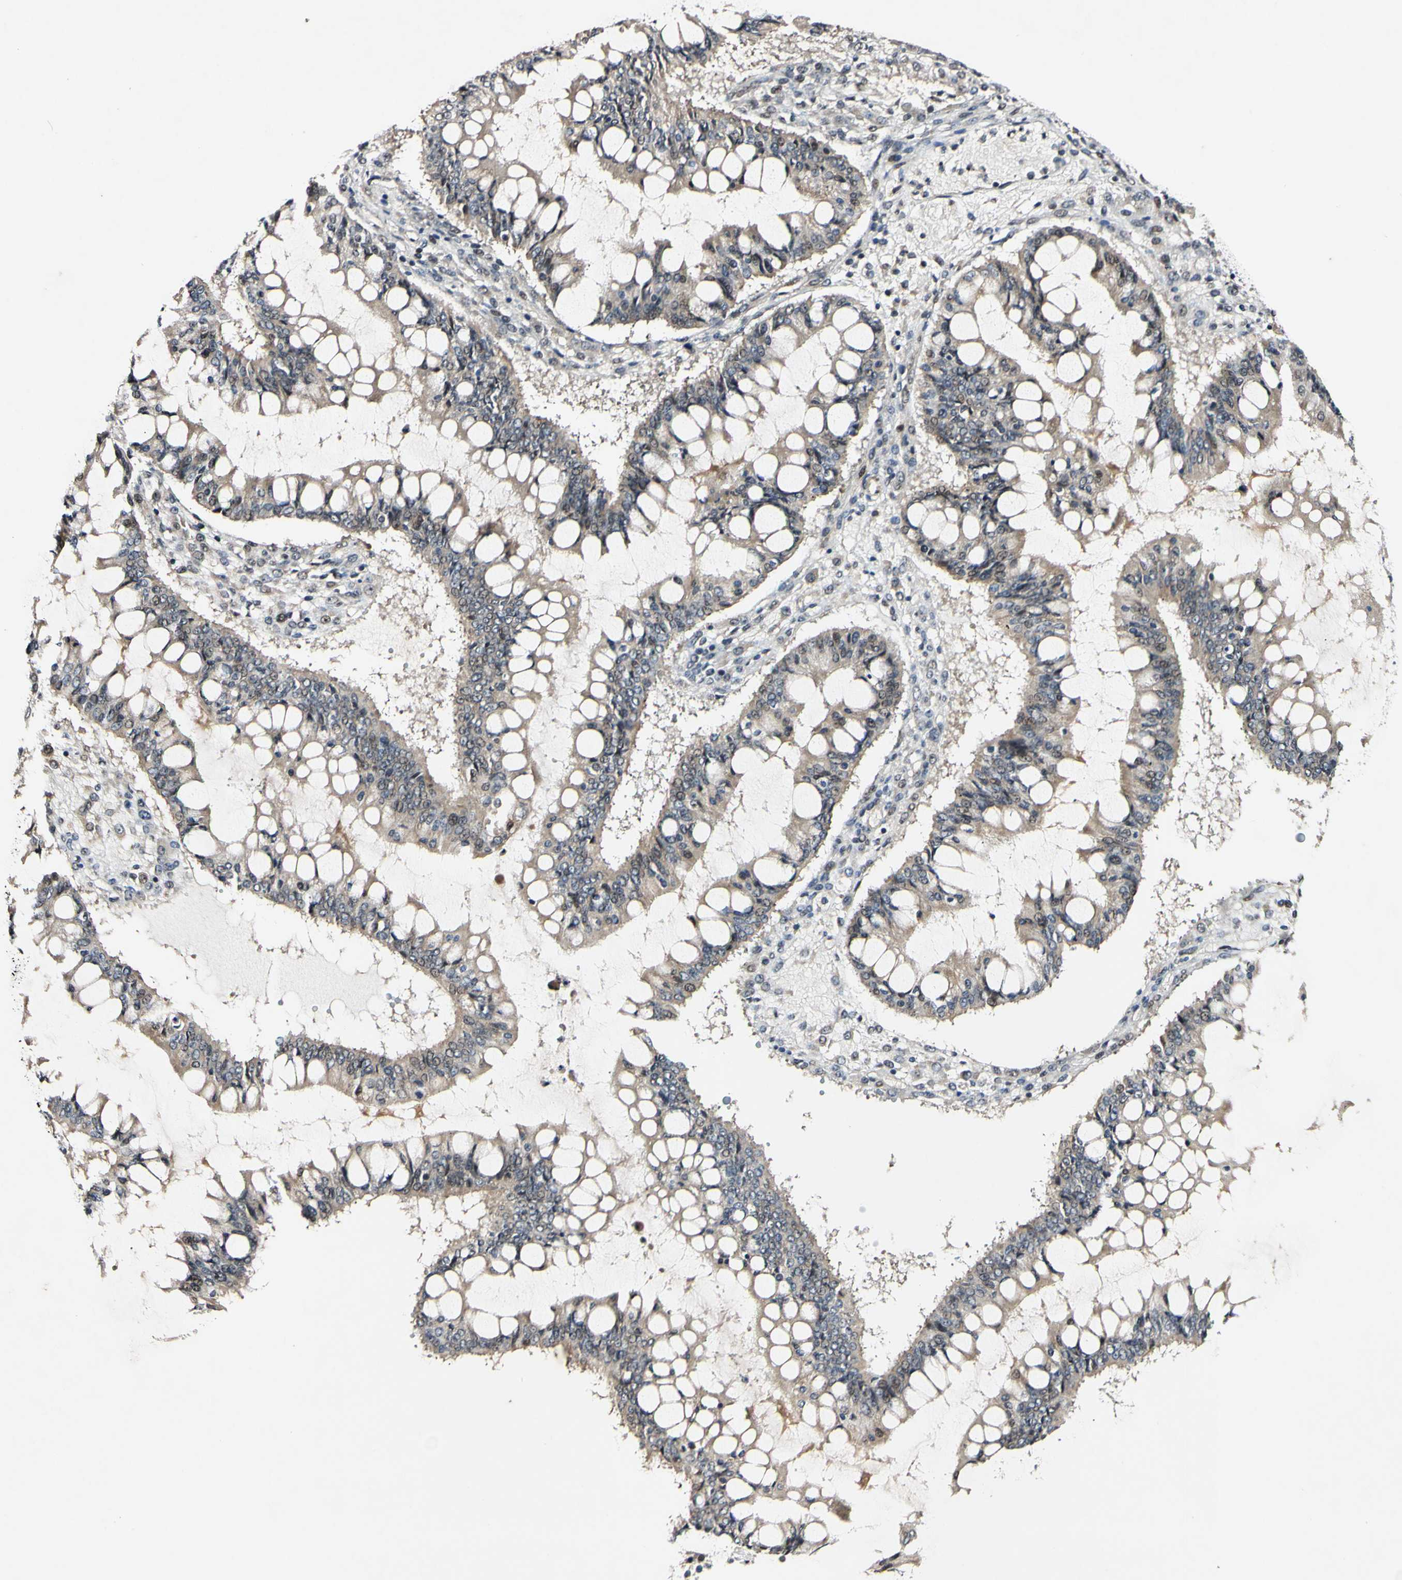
{"staining": {"intensity": "weak", "quantity": ">75%", "location": "cytoplasmic/membranous"}, "tissue": "ovarian cancer", "cell_type": "Tumor cells", "image_type": "cancer", "snomed": [{"axis": "morphology", "description": "Cystadenocarcinoma, mucinous, NOS"}, {"axis": "topography", "description": "Ovary"}], "caption": "Immunohistochemical staining of human ovarian mucinous cystadenocarcinoma reveals low levels of weak cytoplasmic/membranous protein positivity in approximately >75% of tumor cells. Using DAB (3,3'-diaminobenzidine) (brown) and hematoxylin (blue) stains, captured at high magnification using brightfield microscopy.", "gene": "POLR2F", "patient": {"sex": "female", "age": 73}}